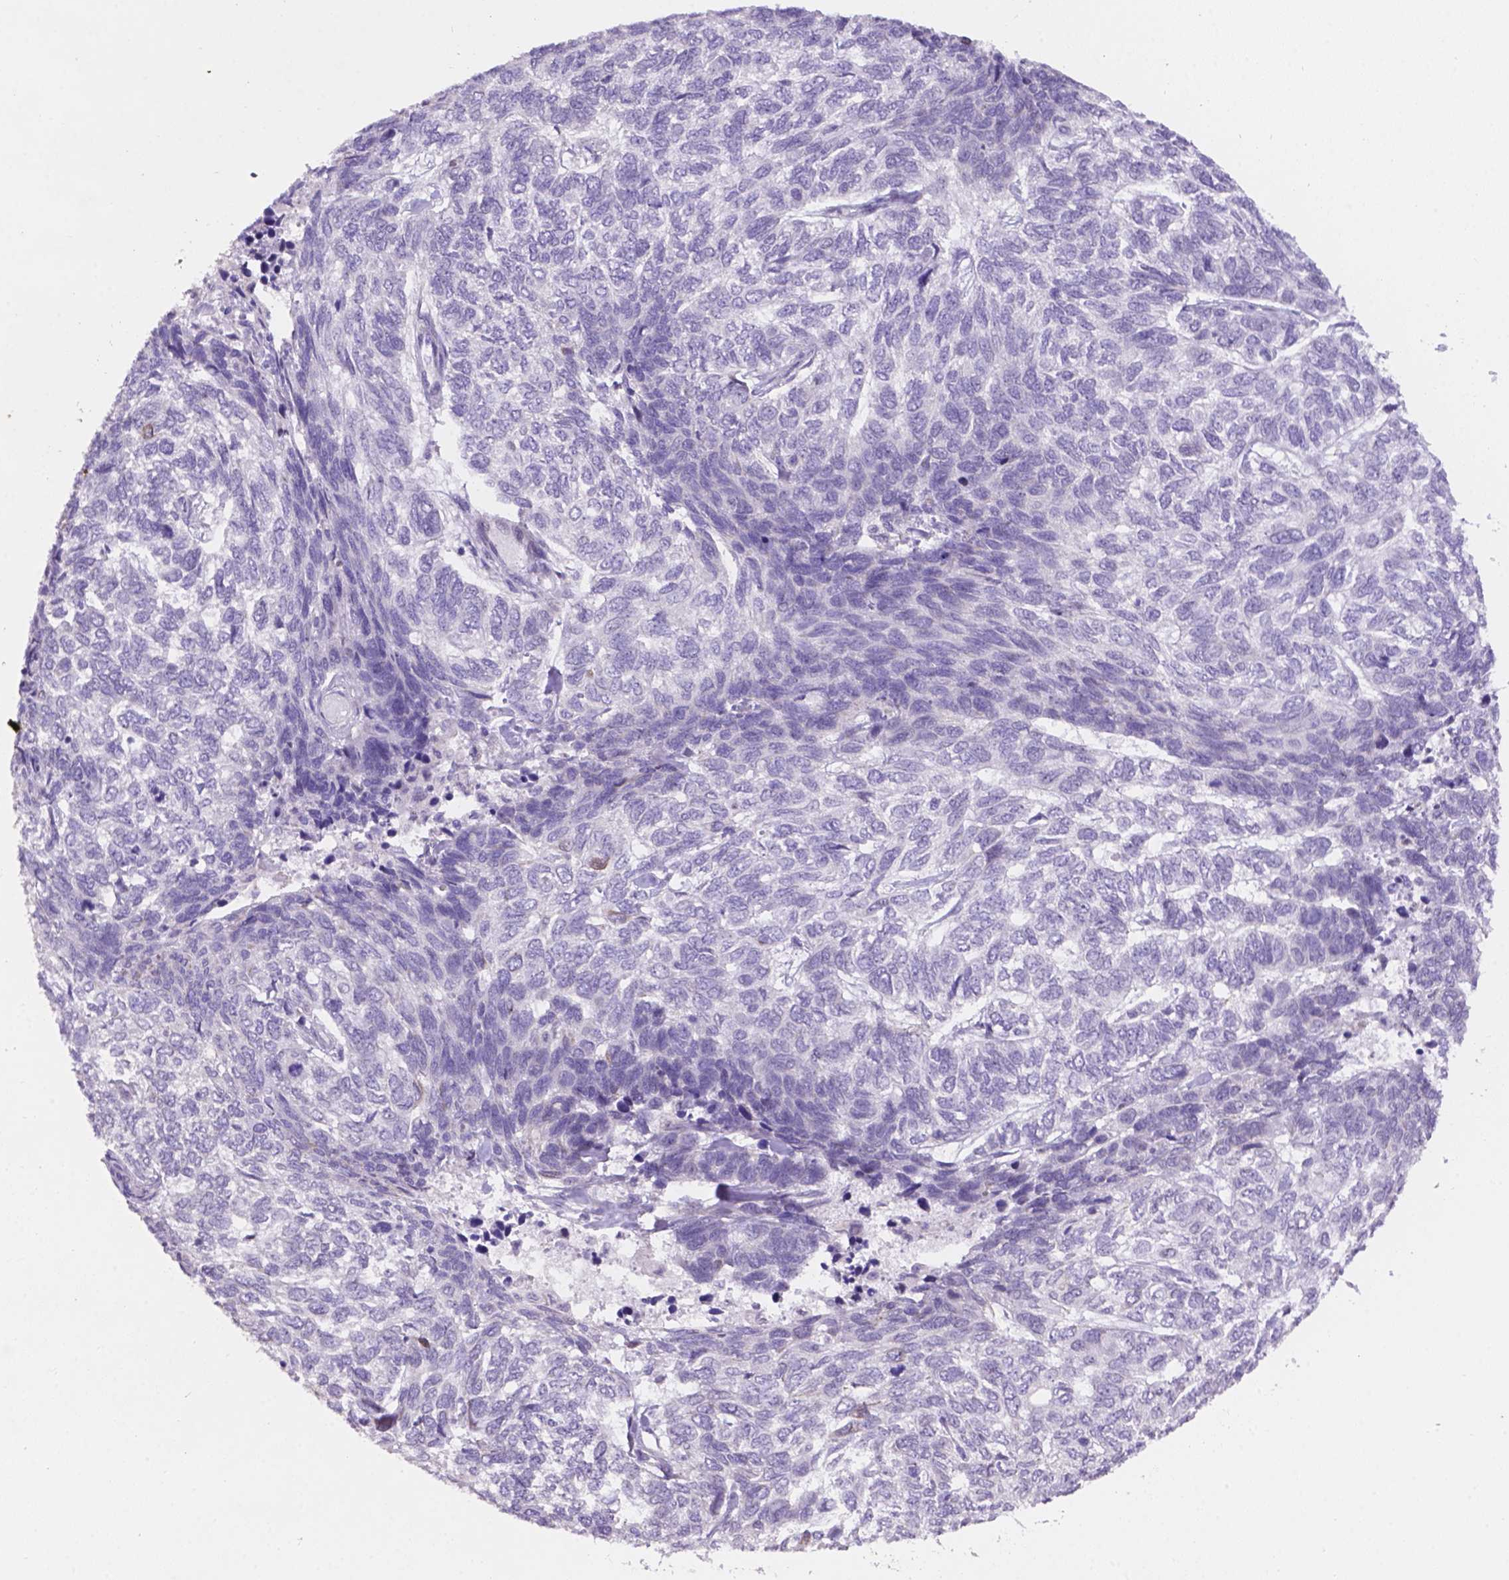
{"staining": {"intensity": "negative", "quantity": "none", "location": "none"}, "tissue": "skin cancer", "cell_type": "Tumor cells", "image_type": "cancer", "snomed": [{"axis": "morphology", "description": "Basal cell carcinoma"}, {"axis": "topography", "description": "Skin"}], "caption": "This photomicrograph is of skin cancer (basal cell carcinoma) stained with immunohistochemistry to label a protein in brown with the nuclei are counter-stained blue. There is no positivity in tumor cells.", "gene": "DMWD", "patient": {"sex": "female", "age": 65}}